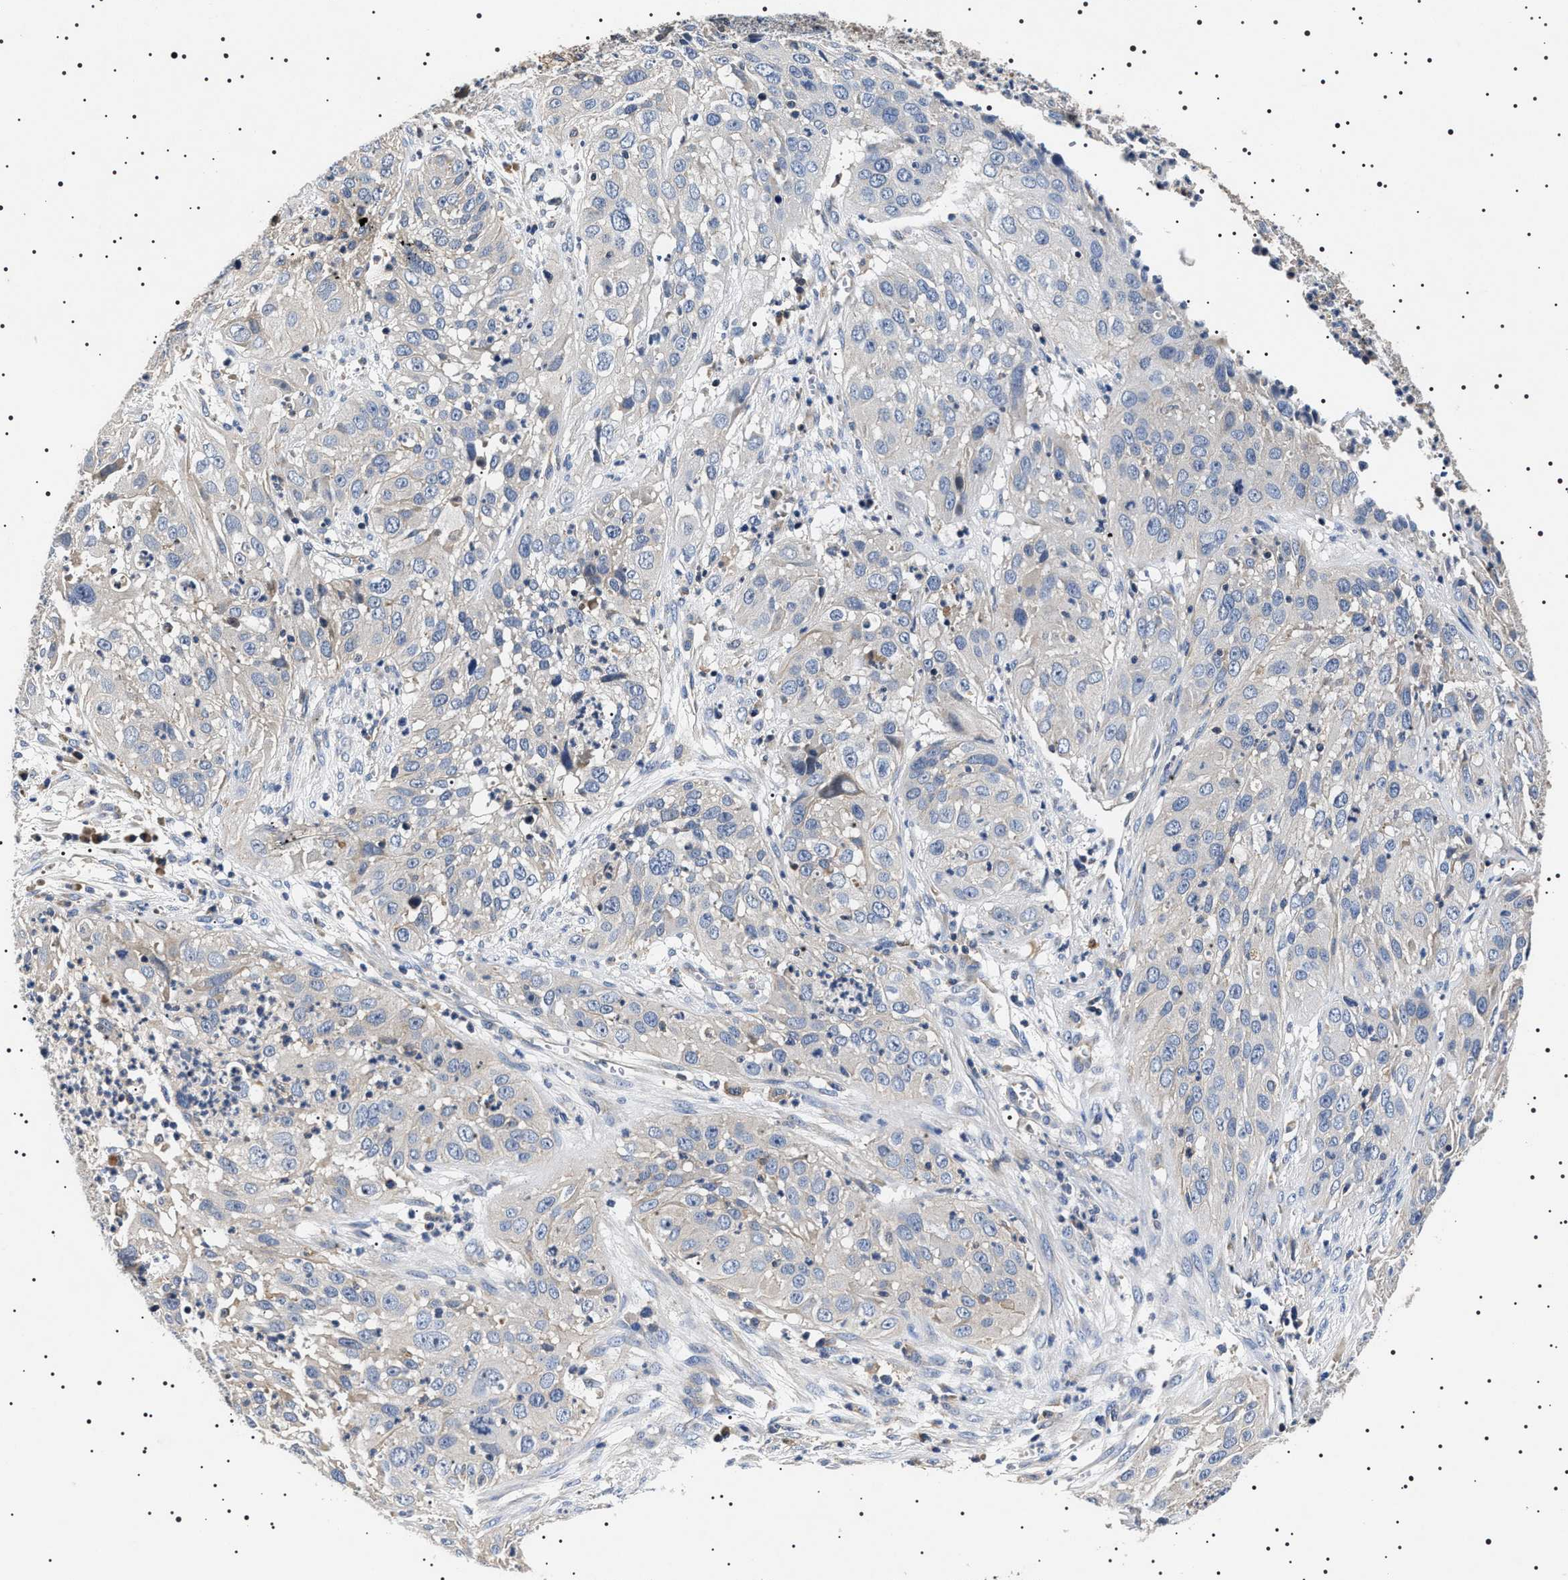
{"staining": {"intensity": "negative", "quantity": "none", "location": "none"}, "tissue": "cervical cancer", "cell_type": "Tumor cells", "image_type": "cancer", "snomed": [{"axis": "morphology", "description": "Squamous cell carcinoma, NOS"}, {"axis": "topography", "description": "Cervix"}], "caption": "The histopathology image exhibits no significant positivity in tumor cells of cervical cancer. (DAB (3,3'-diaminobenzidine) immunohistochemistry visualized using brightfield microscopy, high magnification).", "gene": "SLC4A7", "patient": {"sex": "female", "age": 32}}